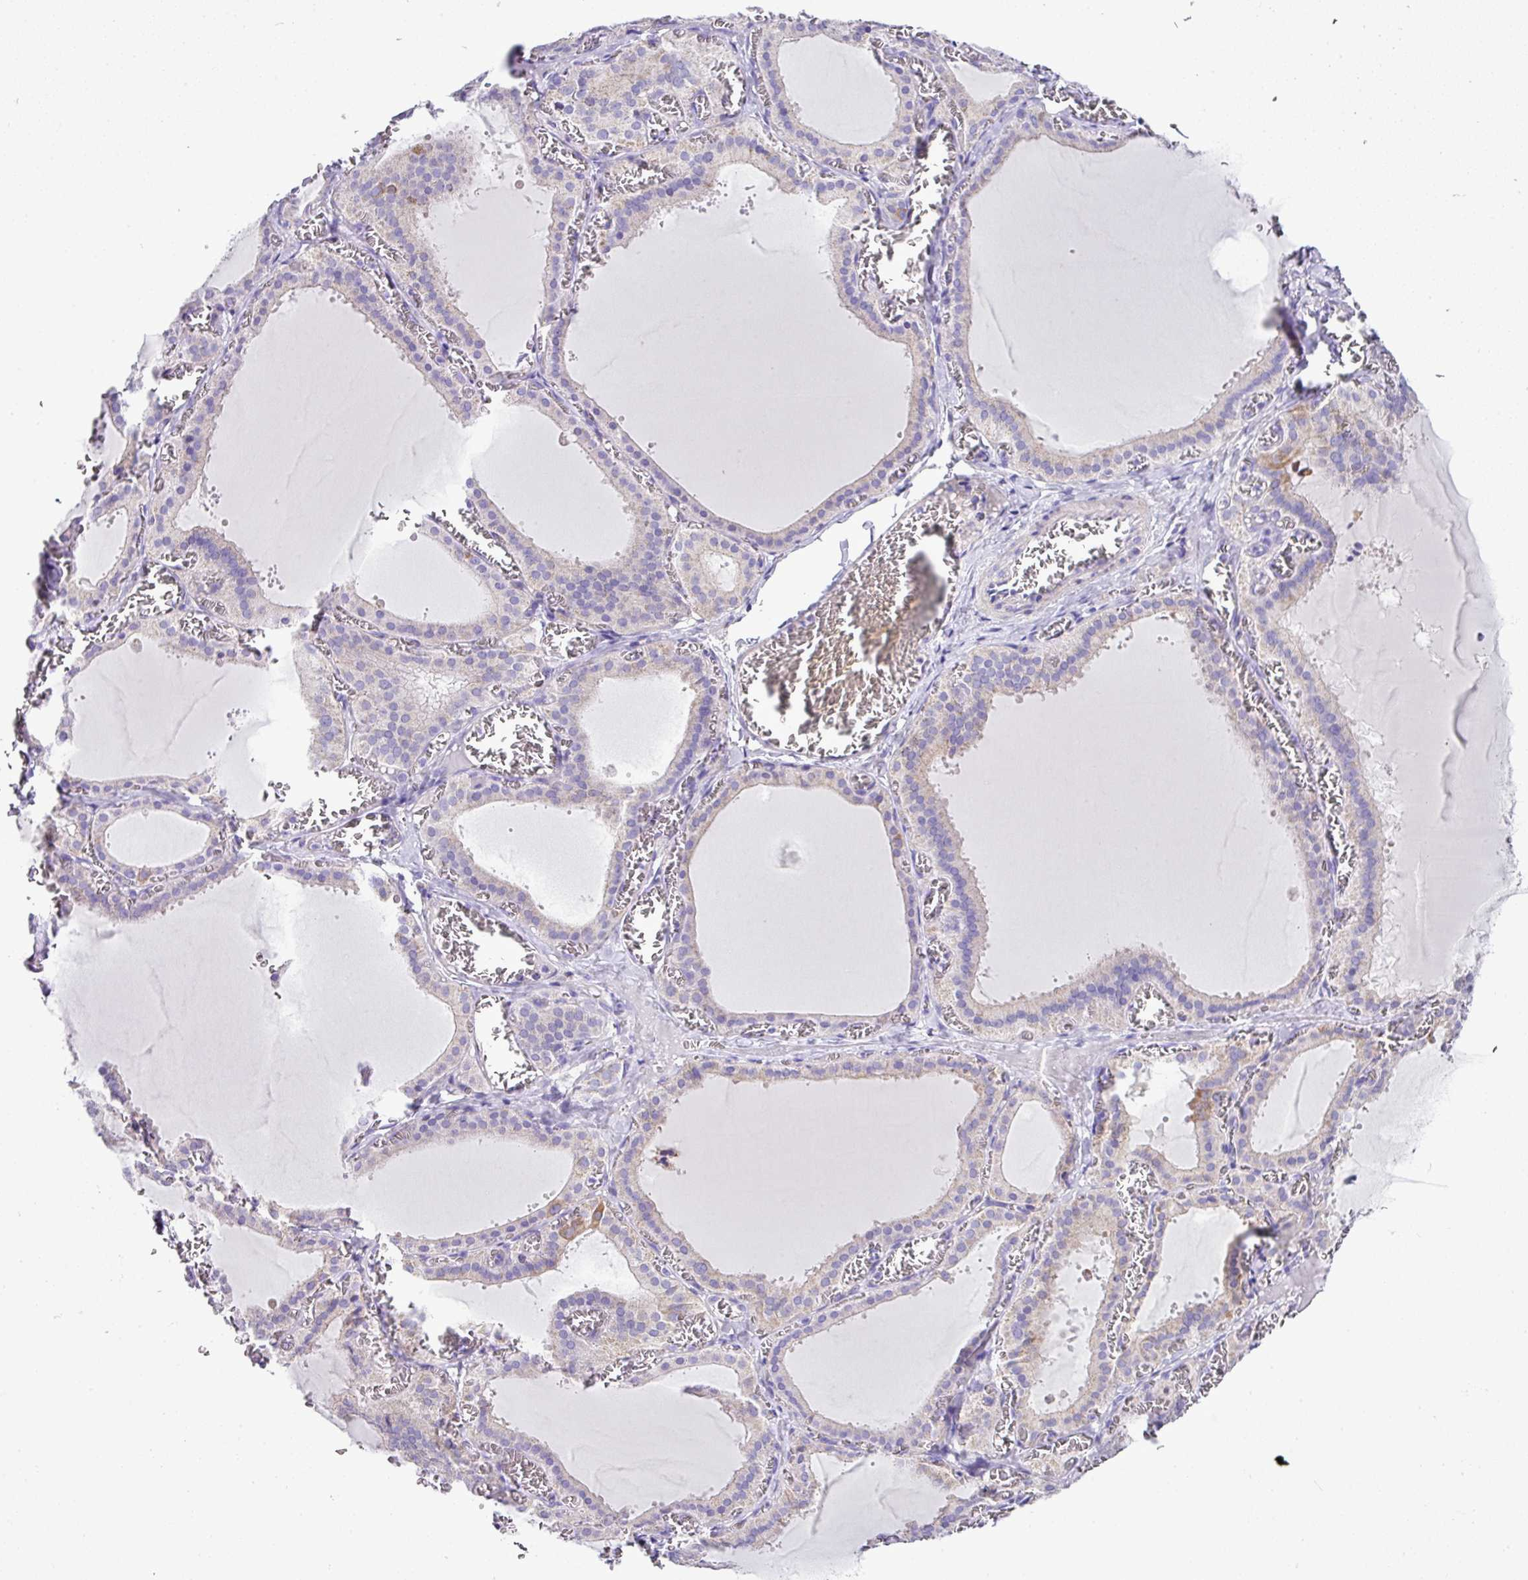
{"staining": {"intensity": "weak", "quantity": "25%-75%", "location": "cytoplasmic/membranous"}, "tissue": "thyroid gland", "cell_type": "Glandular cells", "image_type": "normal", "snomed": [{"axis": "morphology", "description": "Normal tissue, NOS"}, {"axis": "topography", "description": "Thyroid gland"}], "caption": "Glandular cells exhibit weak cytoplasmic/membranous positivity in about 25%-75% of cells in benign thyroid gland.", "gene": "PGAP4", "patient": {"sex": "female", "age": 30}}